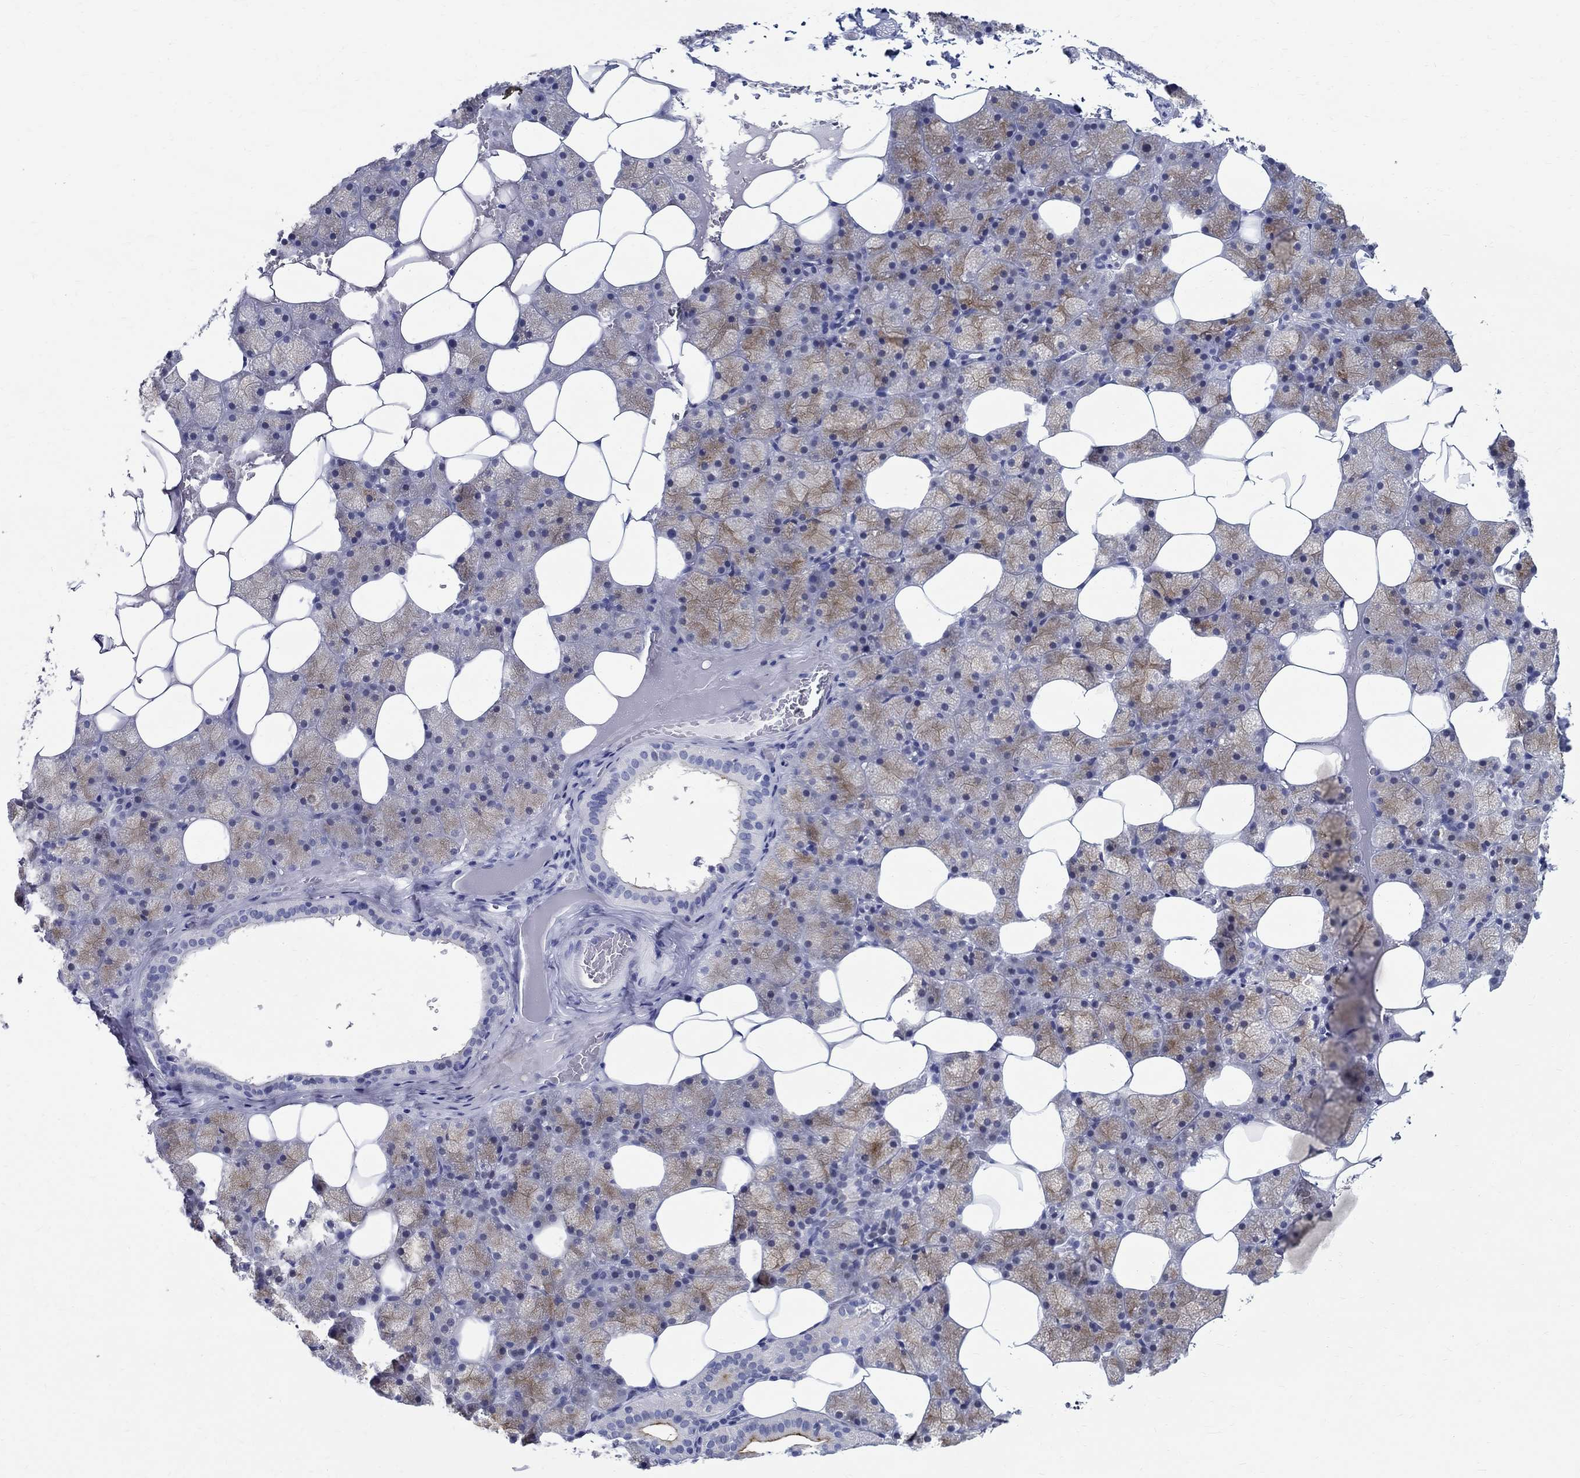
{"staining": {"intensity": "weak", "quantity": "25%-75%", "location": "cytoplasmic/membranous"}, "tissue": "salivary gland", "cell_type": "Glandular cells", "image_type": "normal", "snomed": [{"axis": "morphology", "description": "Normal tissue, NOS"}, {"axis": "topography", "description": "Salivary gland"}], "caption": "Immunohistochemistry (DAB (3,3'-diaminobenzidine)) staining of normal human salivary gland reveals weak cytoplasmic/membranous protein expression in approximately 25%-75% of glandular cells.", "gene": "BSPRY", "patient": {"sex": "male", "age": 38}}